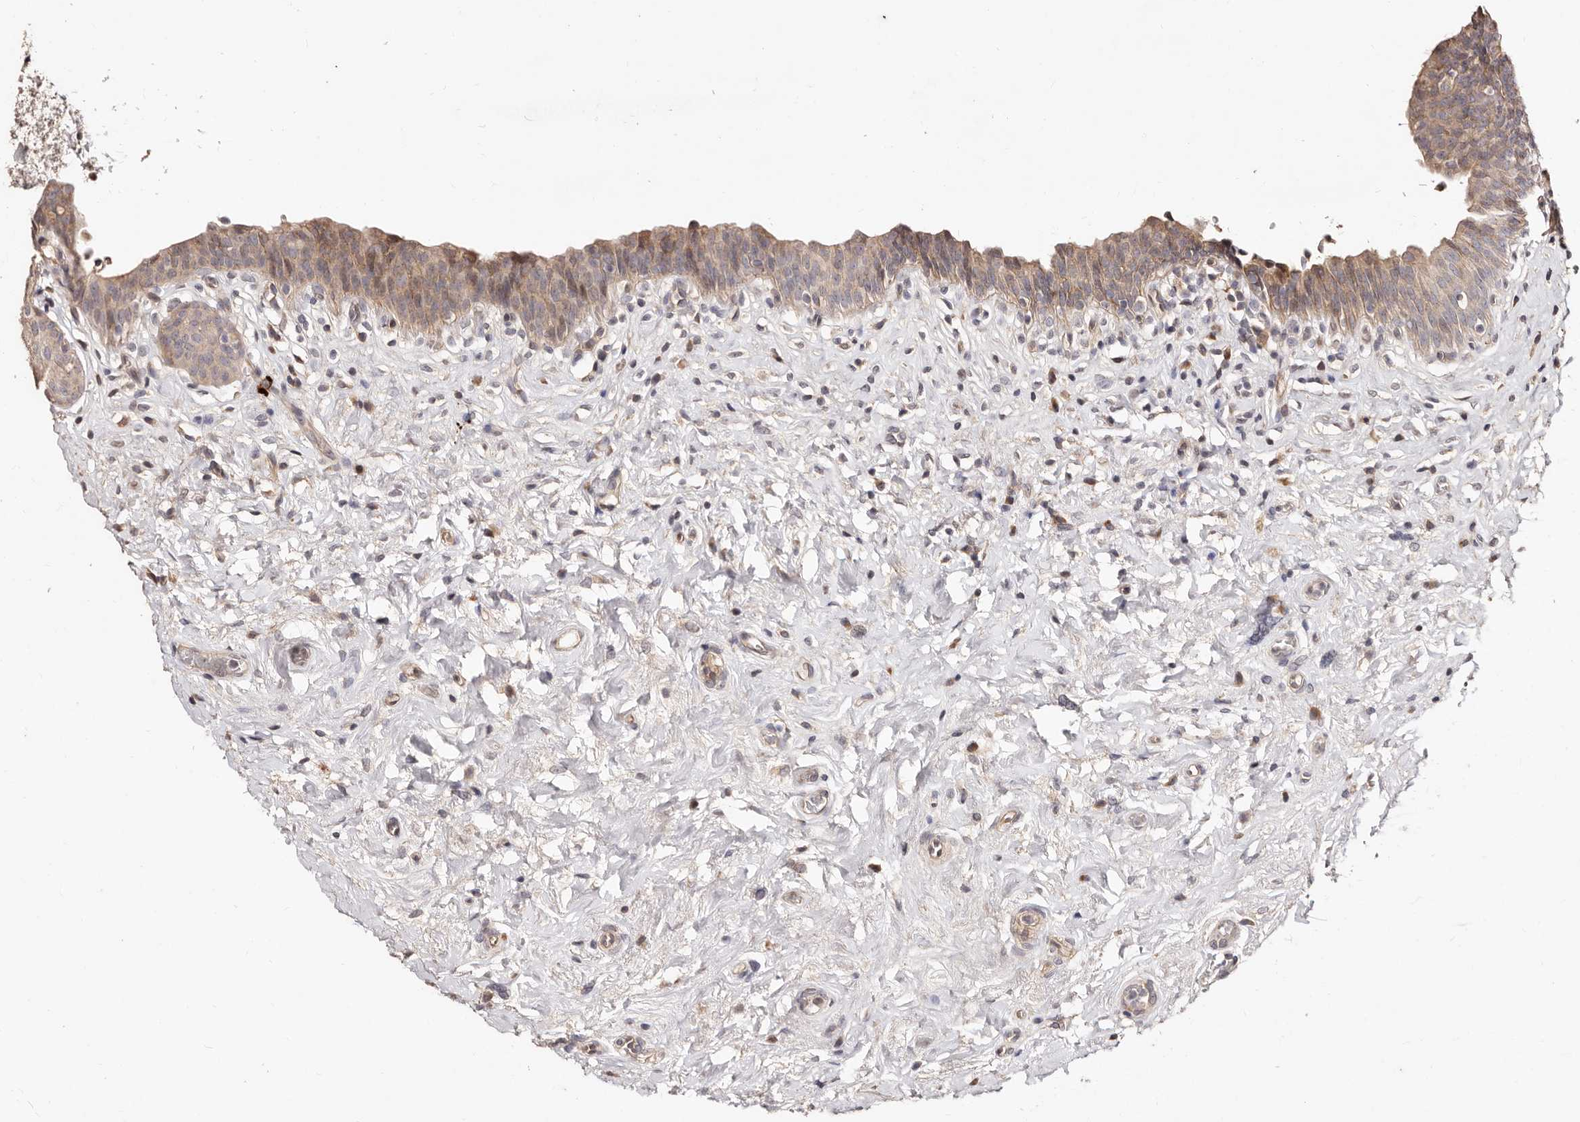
{"staining": {"intensity": "moderate", "quantity": "<25%", "location": "cytoplasmic/membranous"}, "tissue": "urinary bladder", "cell_type": "Urothelial cells", "image_type": "normal", "snomed": [{"axis": "morphology", "description": "Normal tissue, NOS"}, {"axis": "topography", "description": "Urinary bladder"}], "caption": "This photomicrograph demonstrates unremarkable urinary bladder stained with immunohistochemistry to label a protein in brown. The cytoplasmic/membranous of urothelial cells show moderate positivity for the protein. Nuclei are counter-stained blue.", "gene": "APOL6", "patient": {"sex": "male", "age": 83}}